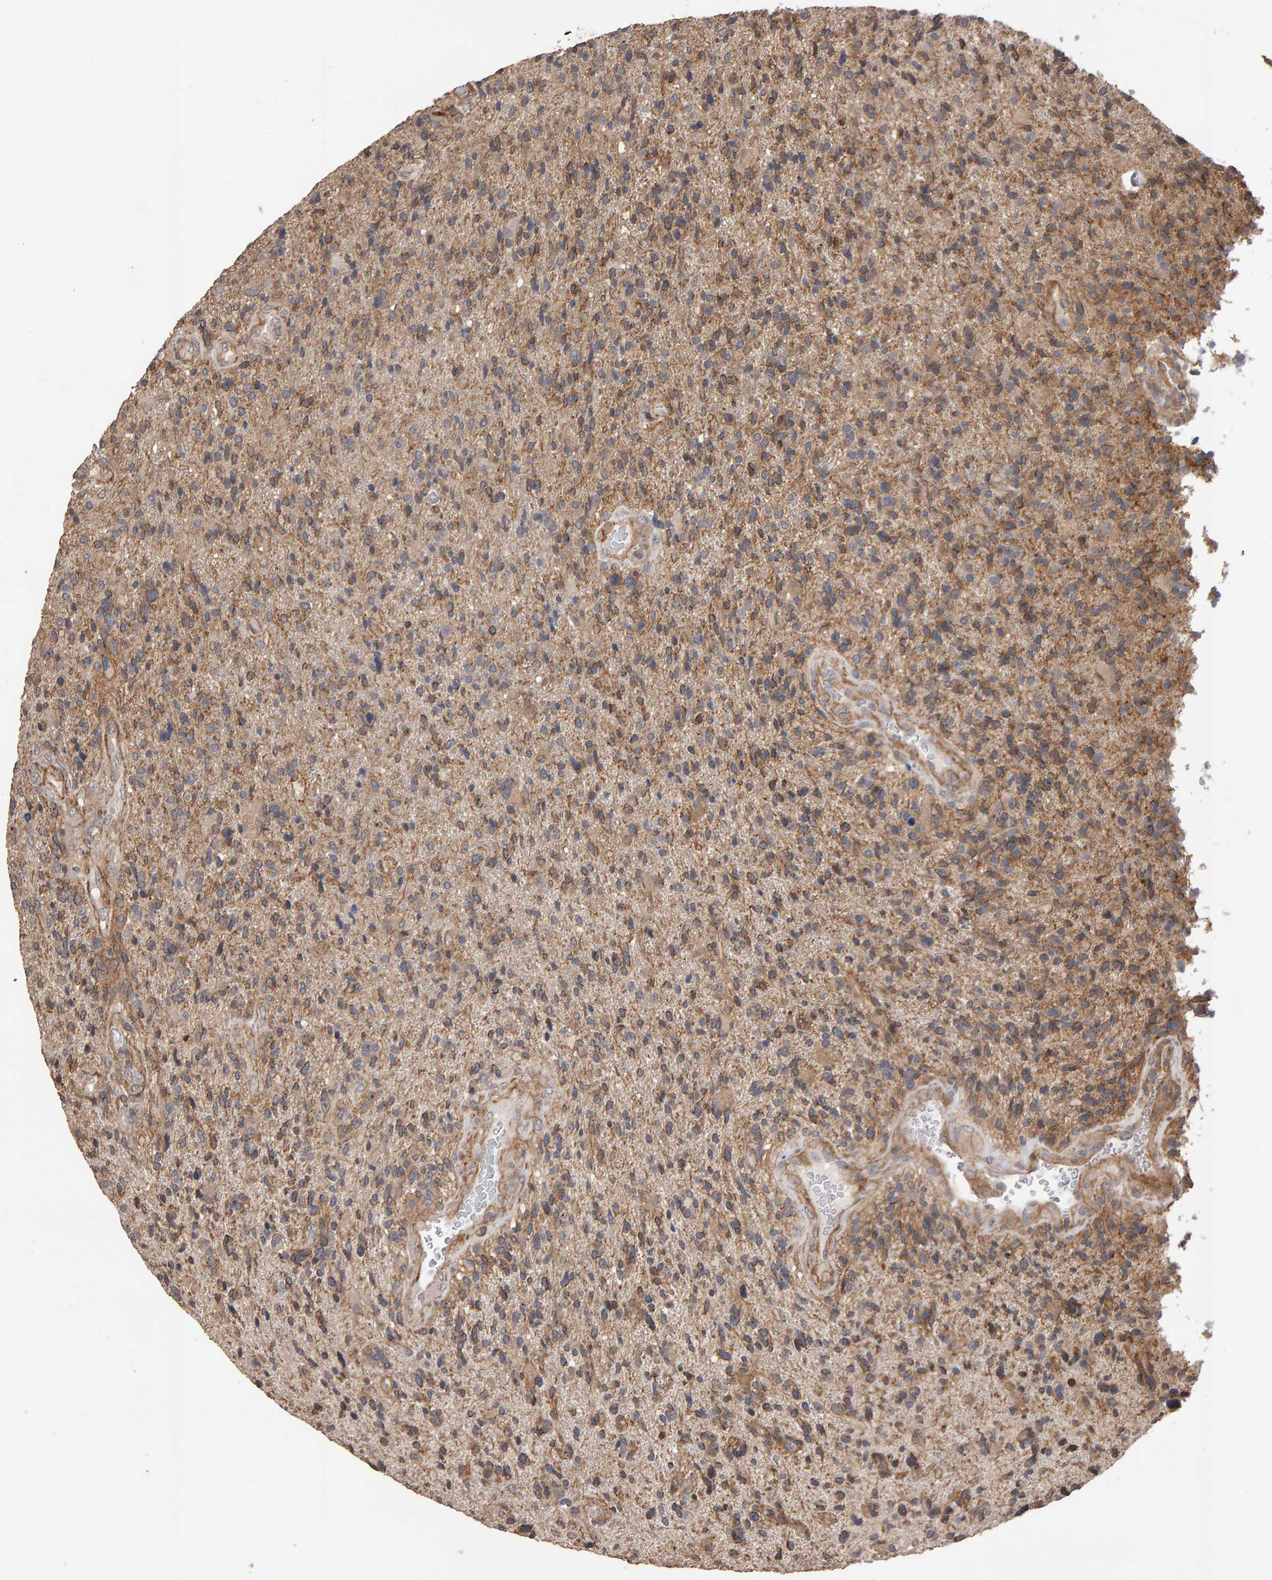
{"staining": {"intensity": "moderate", "quantity": ">75%", "location": "cytoplasmic/membranous"}, "tissue": "glioma", "cell_type": "Tumor cells", "image_type": "cancer", "snomed": [{"axis": "morphology", "description": "Glioma, malignant, High grade"}, {"axis": "topography", "description": "Brain"}], "caption": "Immunohistochemical staining of glioma exhibits medium levels of moderate cytoplasmic/membranous protein expression in about >75% of tumor cells.", "gene": "SCRIB", "patient": {"sex": "male", "age": 72}}